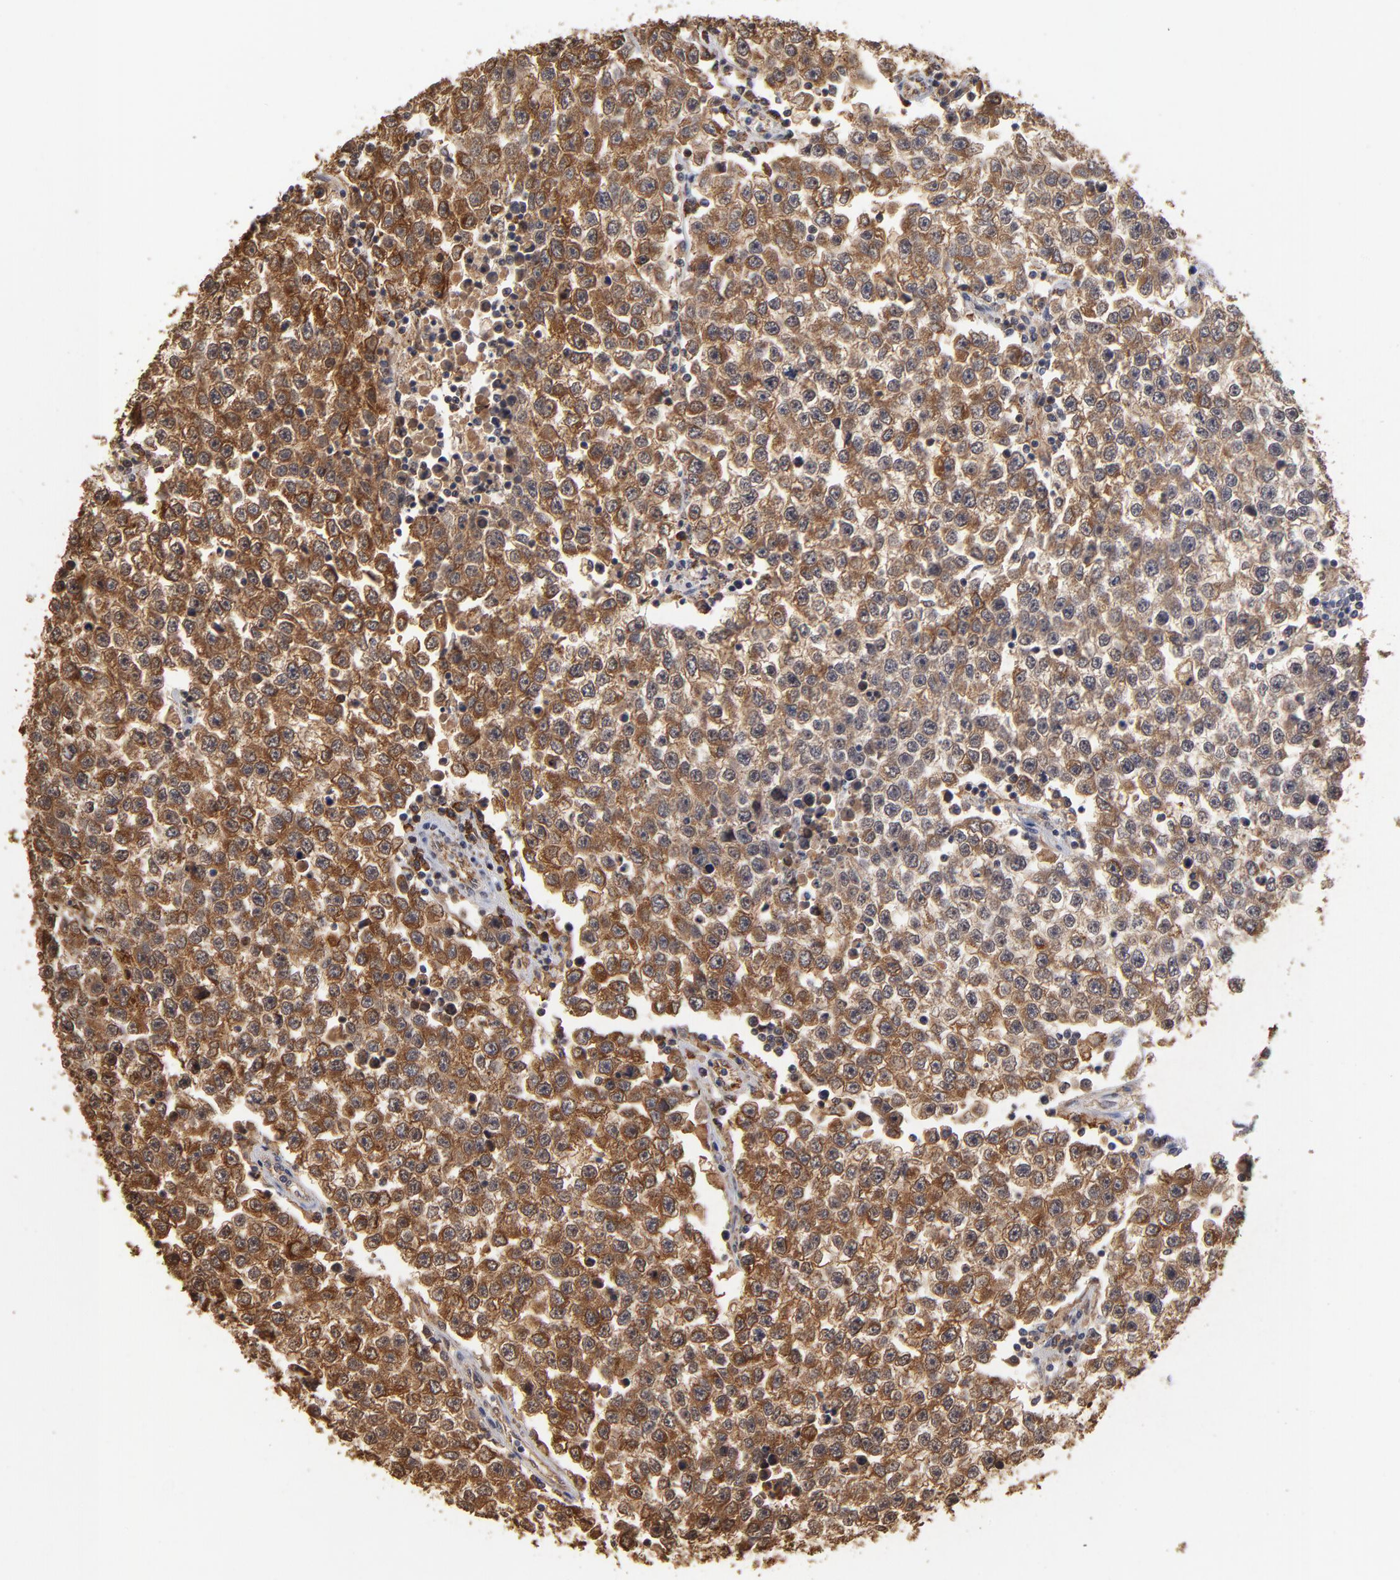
{"staining": {"intensity": "strong", "quantity": ">75%", "location": "cytoplasmic/membranous"}, "tissue": "testis cancer", "cell_type": "Tumor cells", "image_type": "cancer", "snomed": [{"axis": "morphology", "description": "Seminoma, NOS"}, {"axis": "topography", "description": "Testis"}], "caption": "Brown immunohistochemical staining in human testis seminoma exhibits strong cytoplasmic/membranous expression in about >75% of tumor cells.", "gene": "ASB8", "patient": {"sex": "male", "age": 36}}